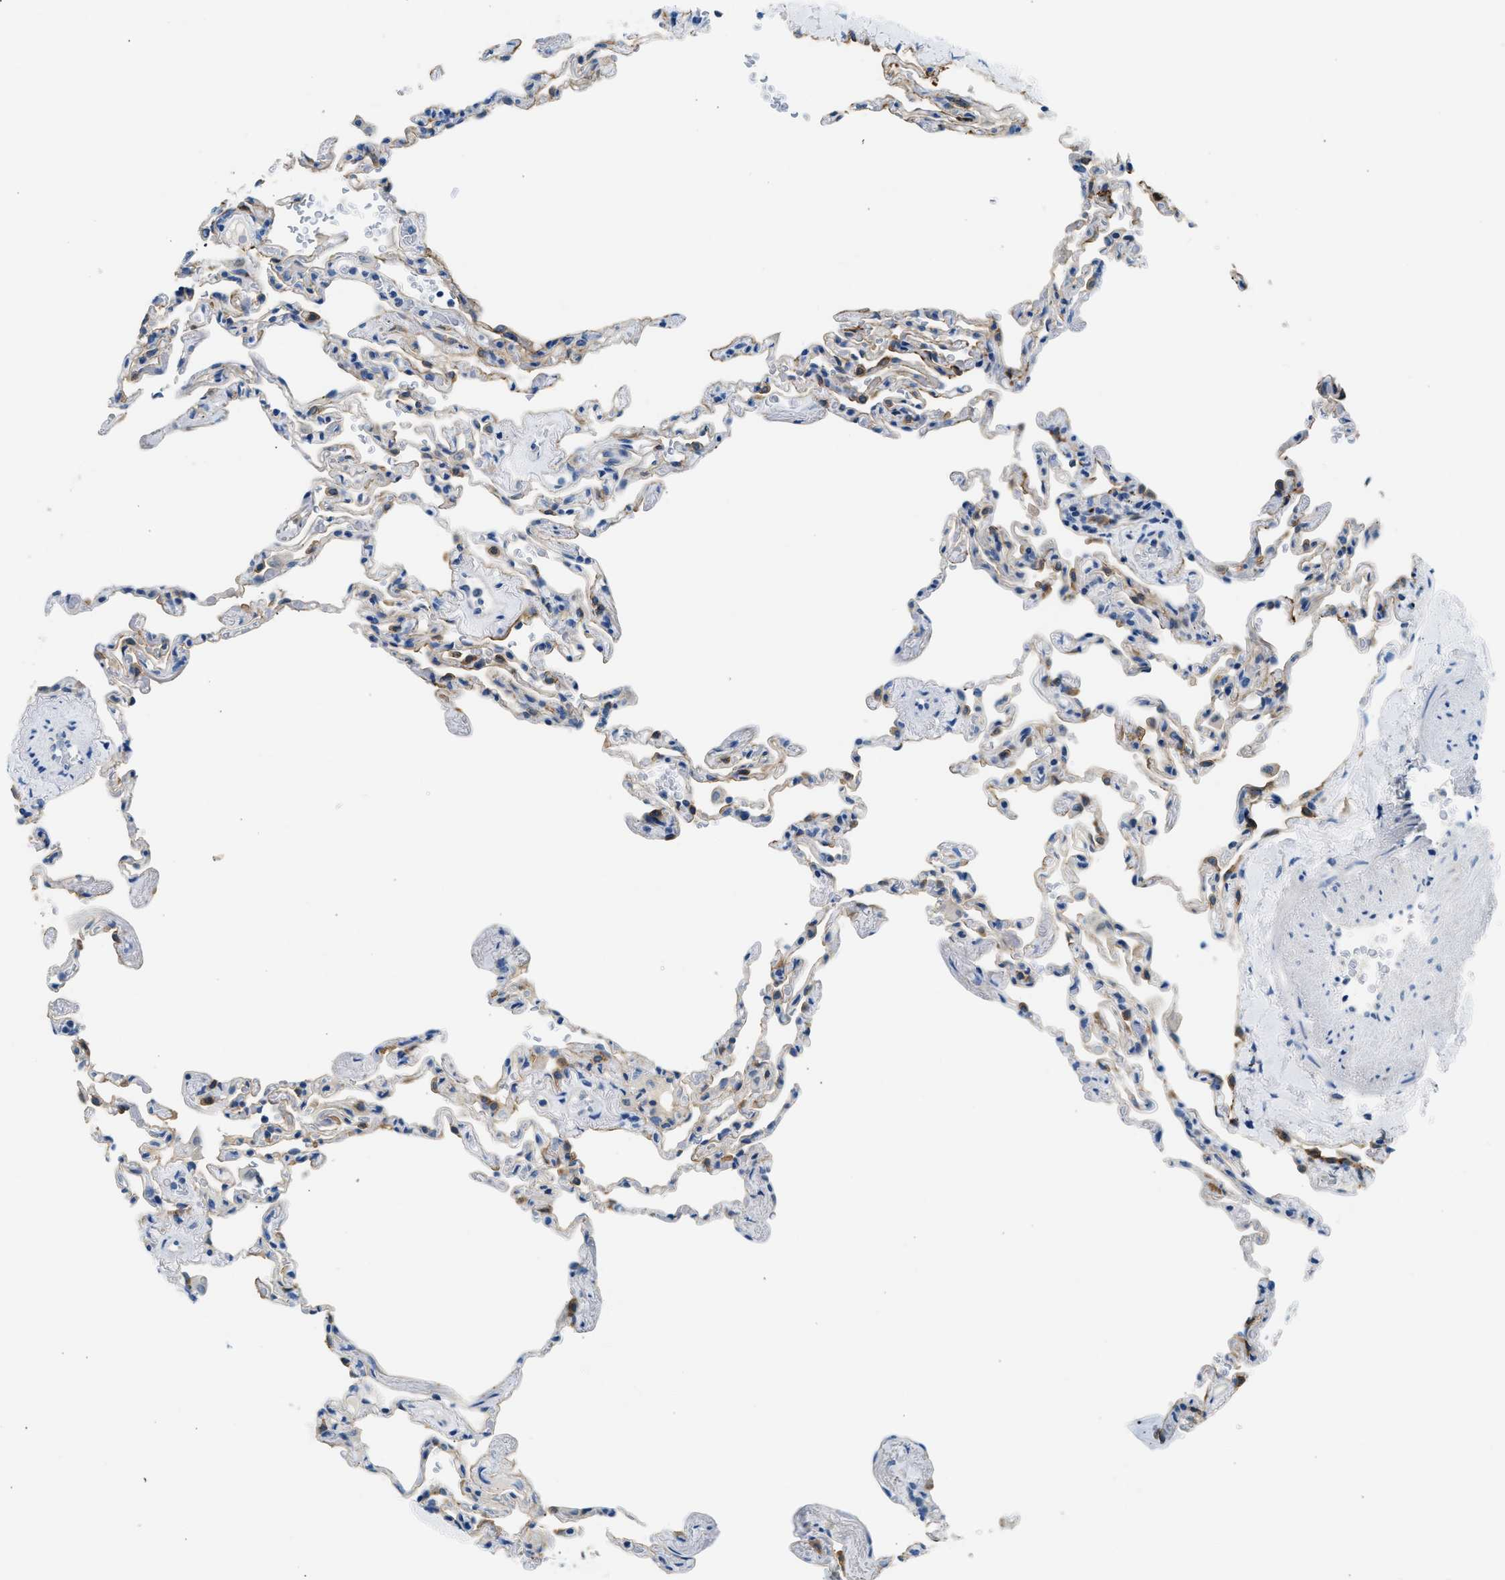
{"staining": {"intensity": "weak", "quantity": "25%-75%", "location": "cytoplasmic/membranous"}, "tissue": "lung", "cell_type": "Alveolar cells", "image_type": "normal", "snomed": [{"axis": "morphology", "description": "Normal tissue, NOS"}, {"axis": "topography", "description": "Lung"}], "caption": "A low amount of weak cytoplasmic/membranous expression is identified in about 25%-75% of alveolar cells in benign lung.", "gene": "CLDN18", "patient": {"sex": "male", "age": 59}}